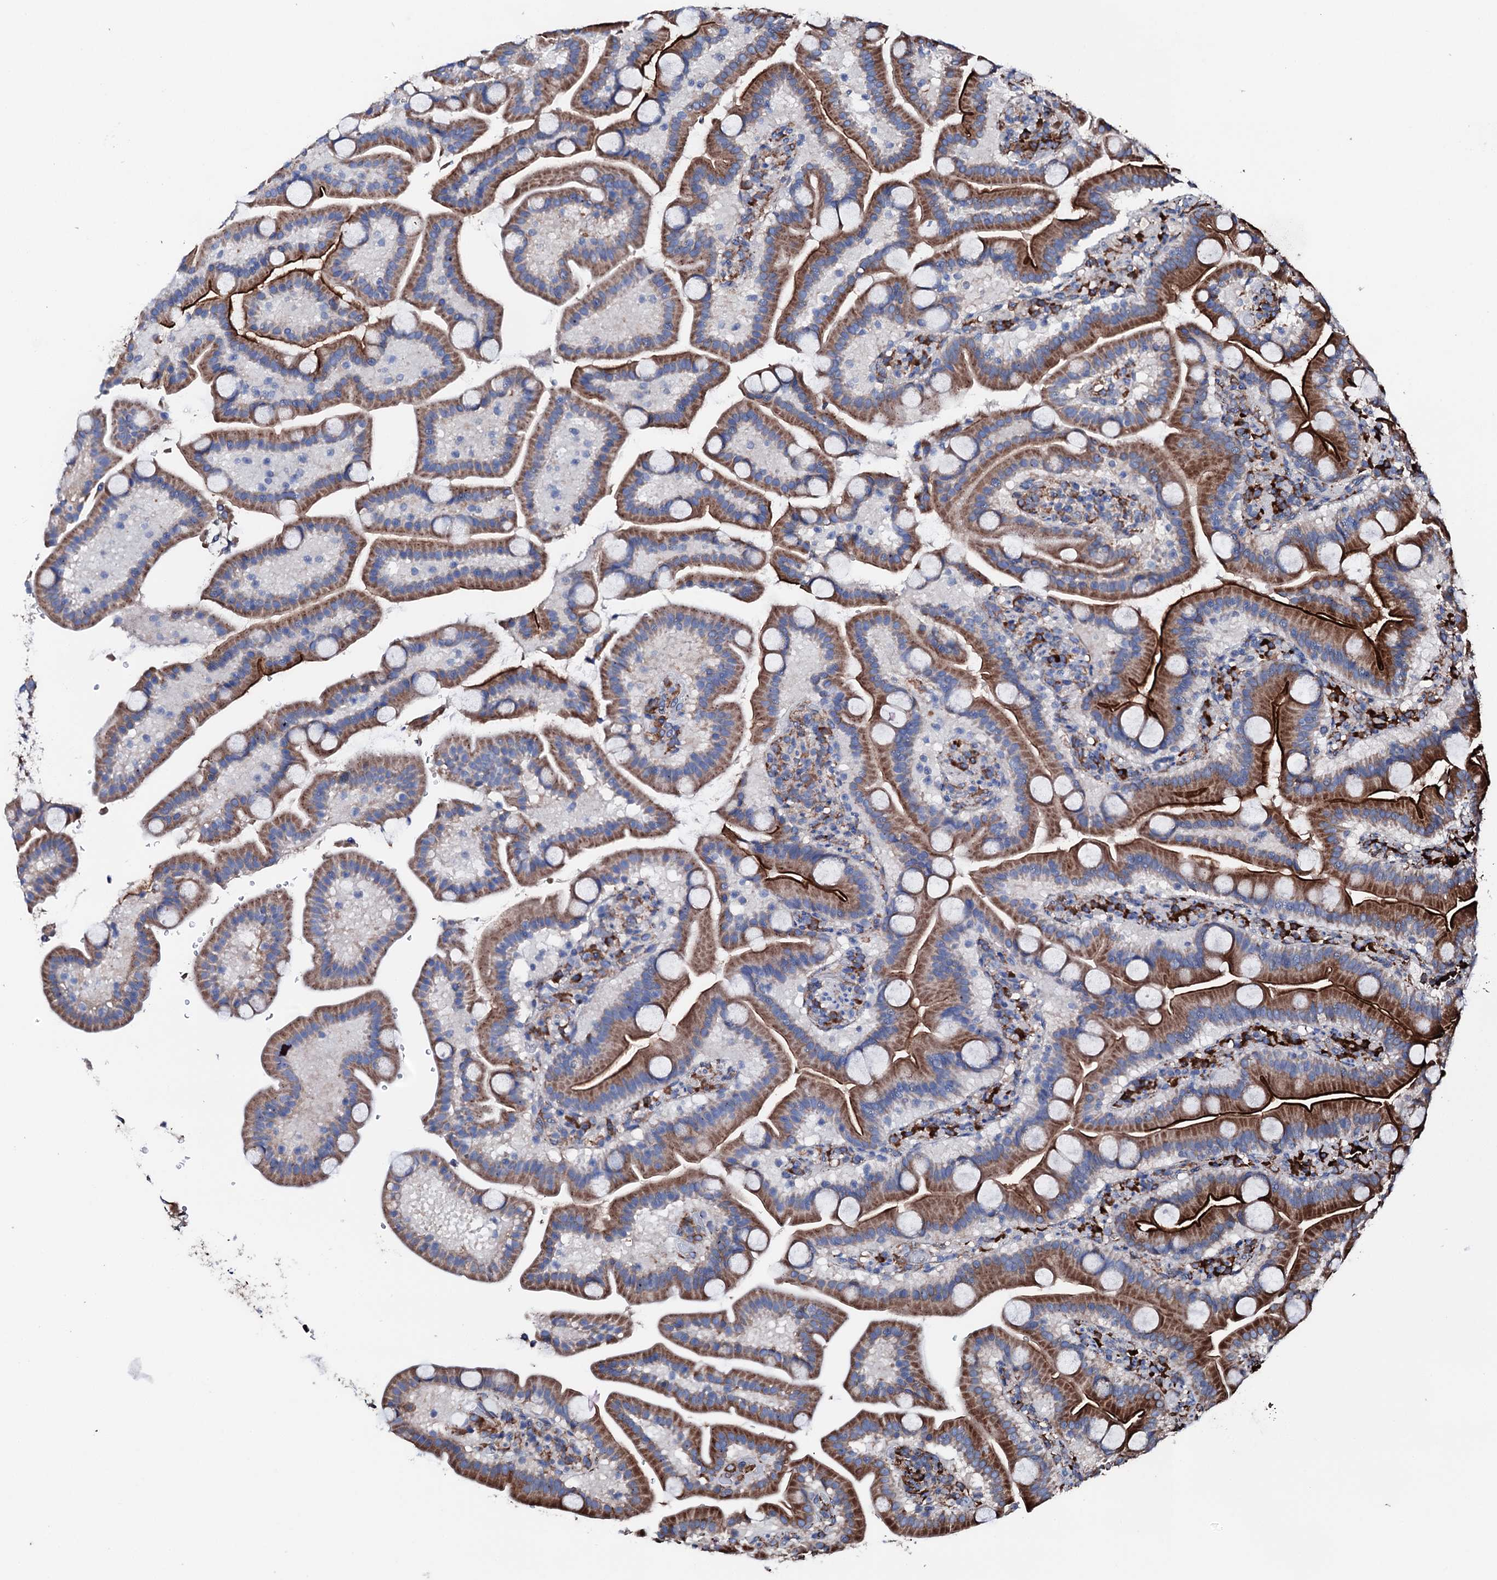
{"staining": {"intensity": "strong", "quantity": ">75%", "location": "cytoplasmic/membranous"}, "tissue": "duodenum", "cell_type": "Glandular cells", "image_type": "normal", "snomed": [{"axis": "morphology", "description": "Normal tissue, NOS"}, {"axis": "topography", "description": "Duodenum"}], "caption": "The immunohistochemical stain labels strong cytoplasmic/membranous staining in glandular cells of normal duodenum. (Brightfield microscopy of DAB IHC at high magnification).", "gene": "AMDHD1", "patient": {"sex": "male", "age": 55}}